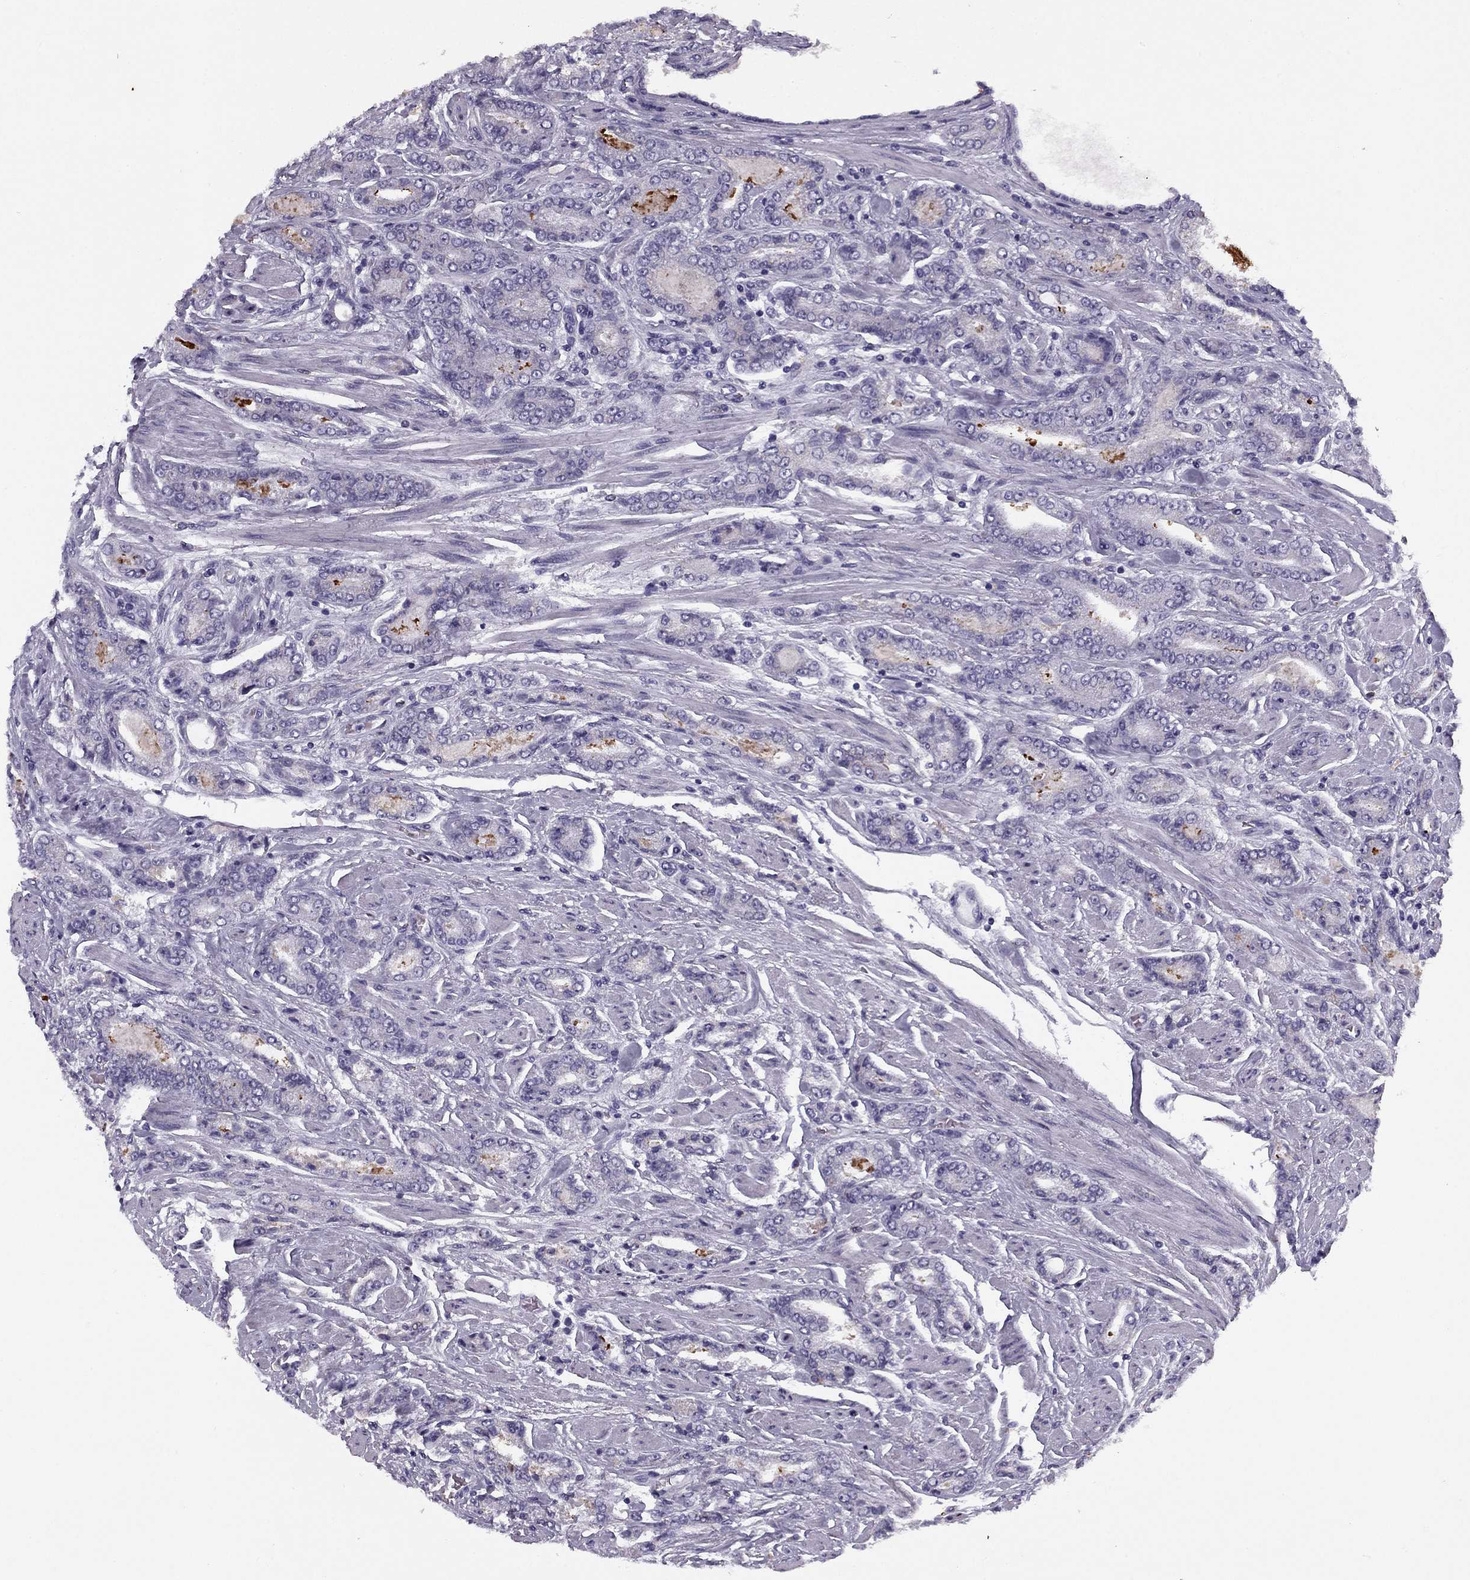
{"staining": {"intensity": "negative", "quantity": "none", "location": "none"}, "tissue": "prostate cancer", "cell_type": "Tumor cells", "image_type": "cancer", "snomed": [{"axis": "morphology", "description": "Adenocarcinoma, NOS"}, {"axis": "topography", "description": "Prostate"}], "caption": "High power microscopy micrograph of an immunohistochemistry (IHC) image of prostate cancer, revealing no significant expression in tumor cells.", "gene": "MC5R", "patient": {"sex": "male", "age": 64}}